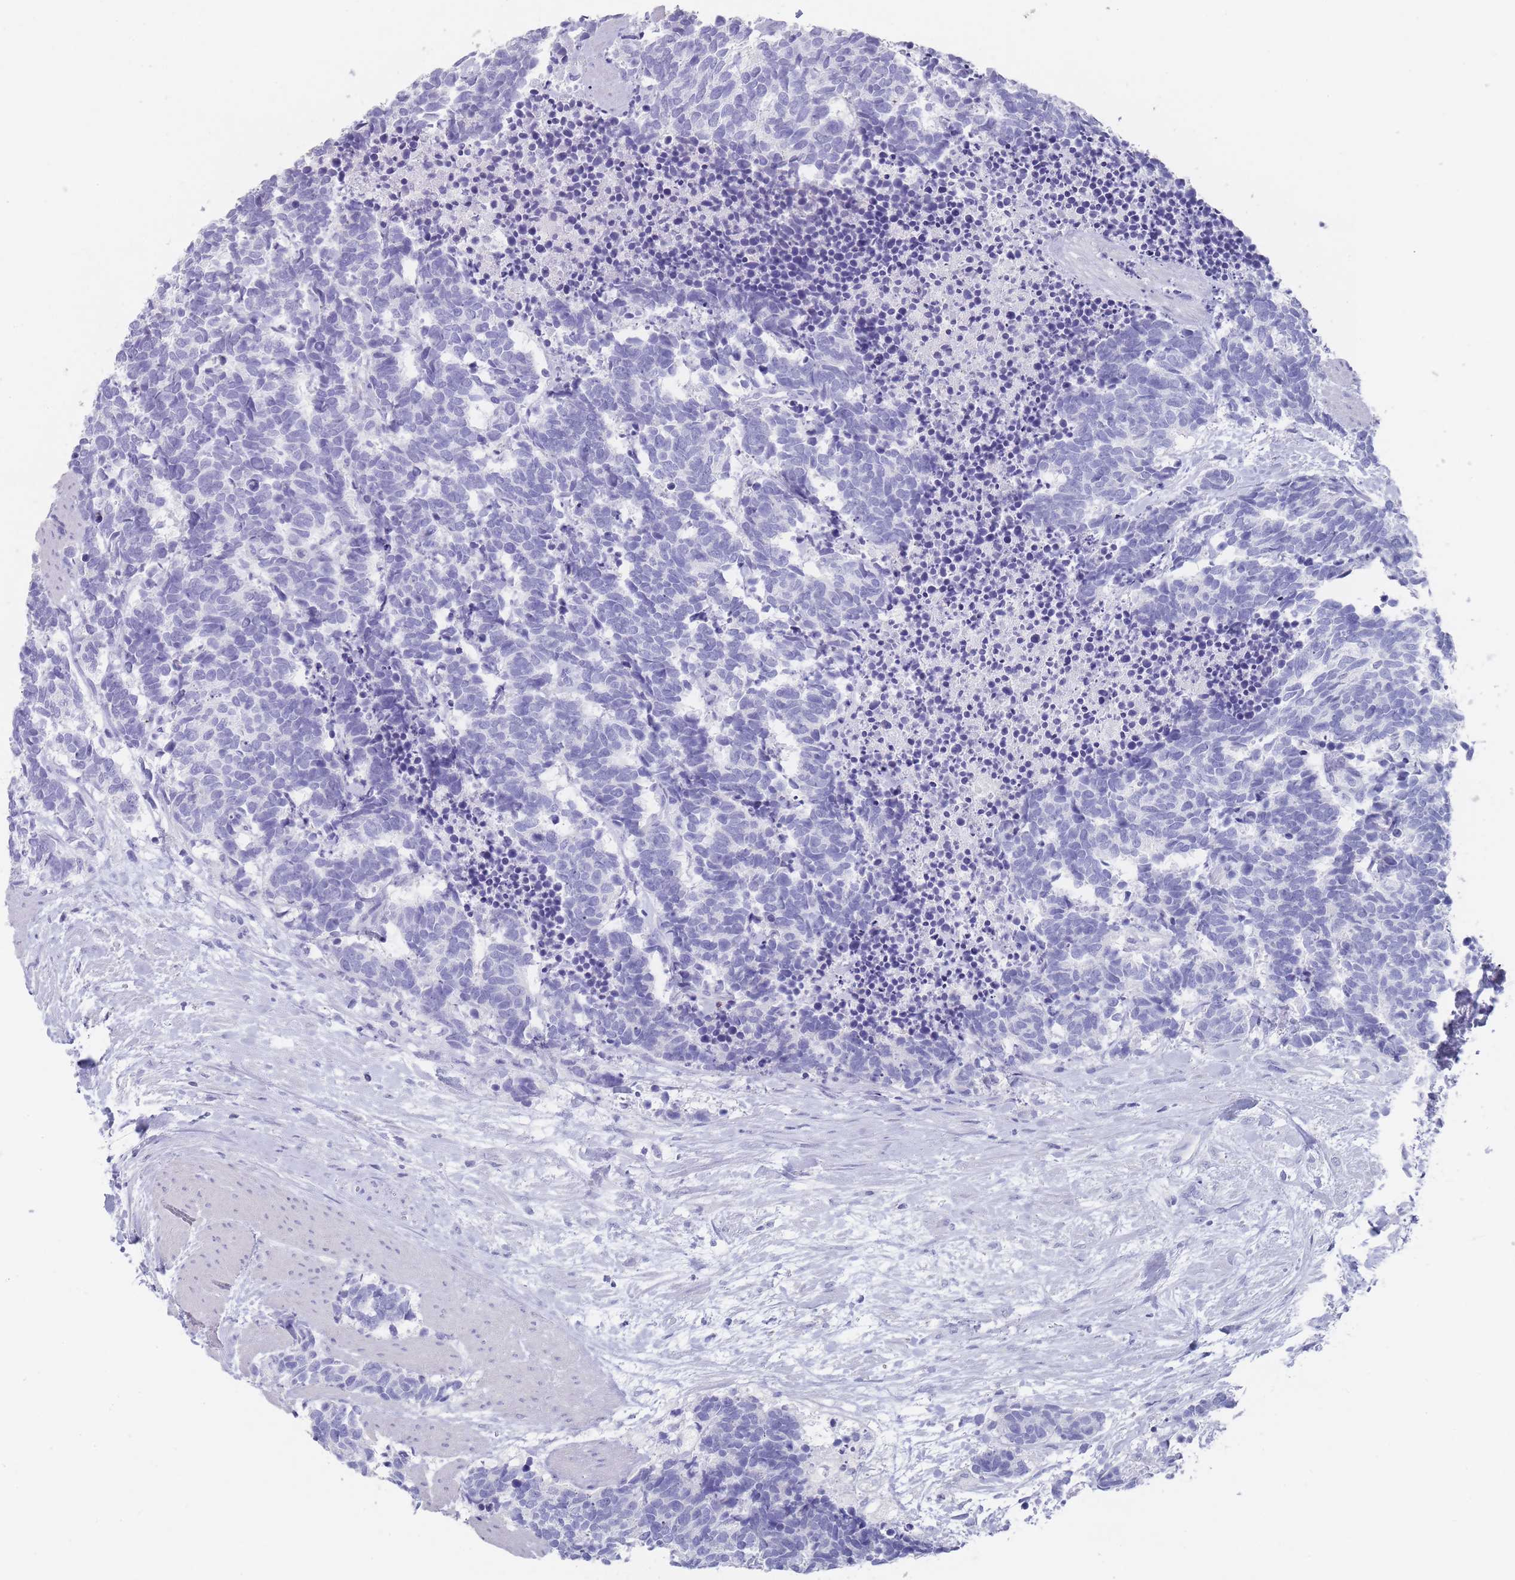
{"staining": {"intensity": "negative", "quantity": "none", "location": "none"}, "tissue": "carcinoid", "cell_type": "Tumor cells", "image_type": "cancer", "snomed": [{"axis": "morphology", "description": "Carcinoma, NOS"}, {"axis": "morphology", "description": "Carcinoid, malignant, NOS"}, {"axis": "topography", "description": "Prostate"}], "caption": "The immunohistochemistry photomicrograph has no significant expression in tumor cells of carcinoid (malignant) tissue.", "gene": "RAB2B", "patient": {"sex": "male", "age": 57}}